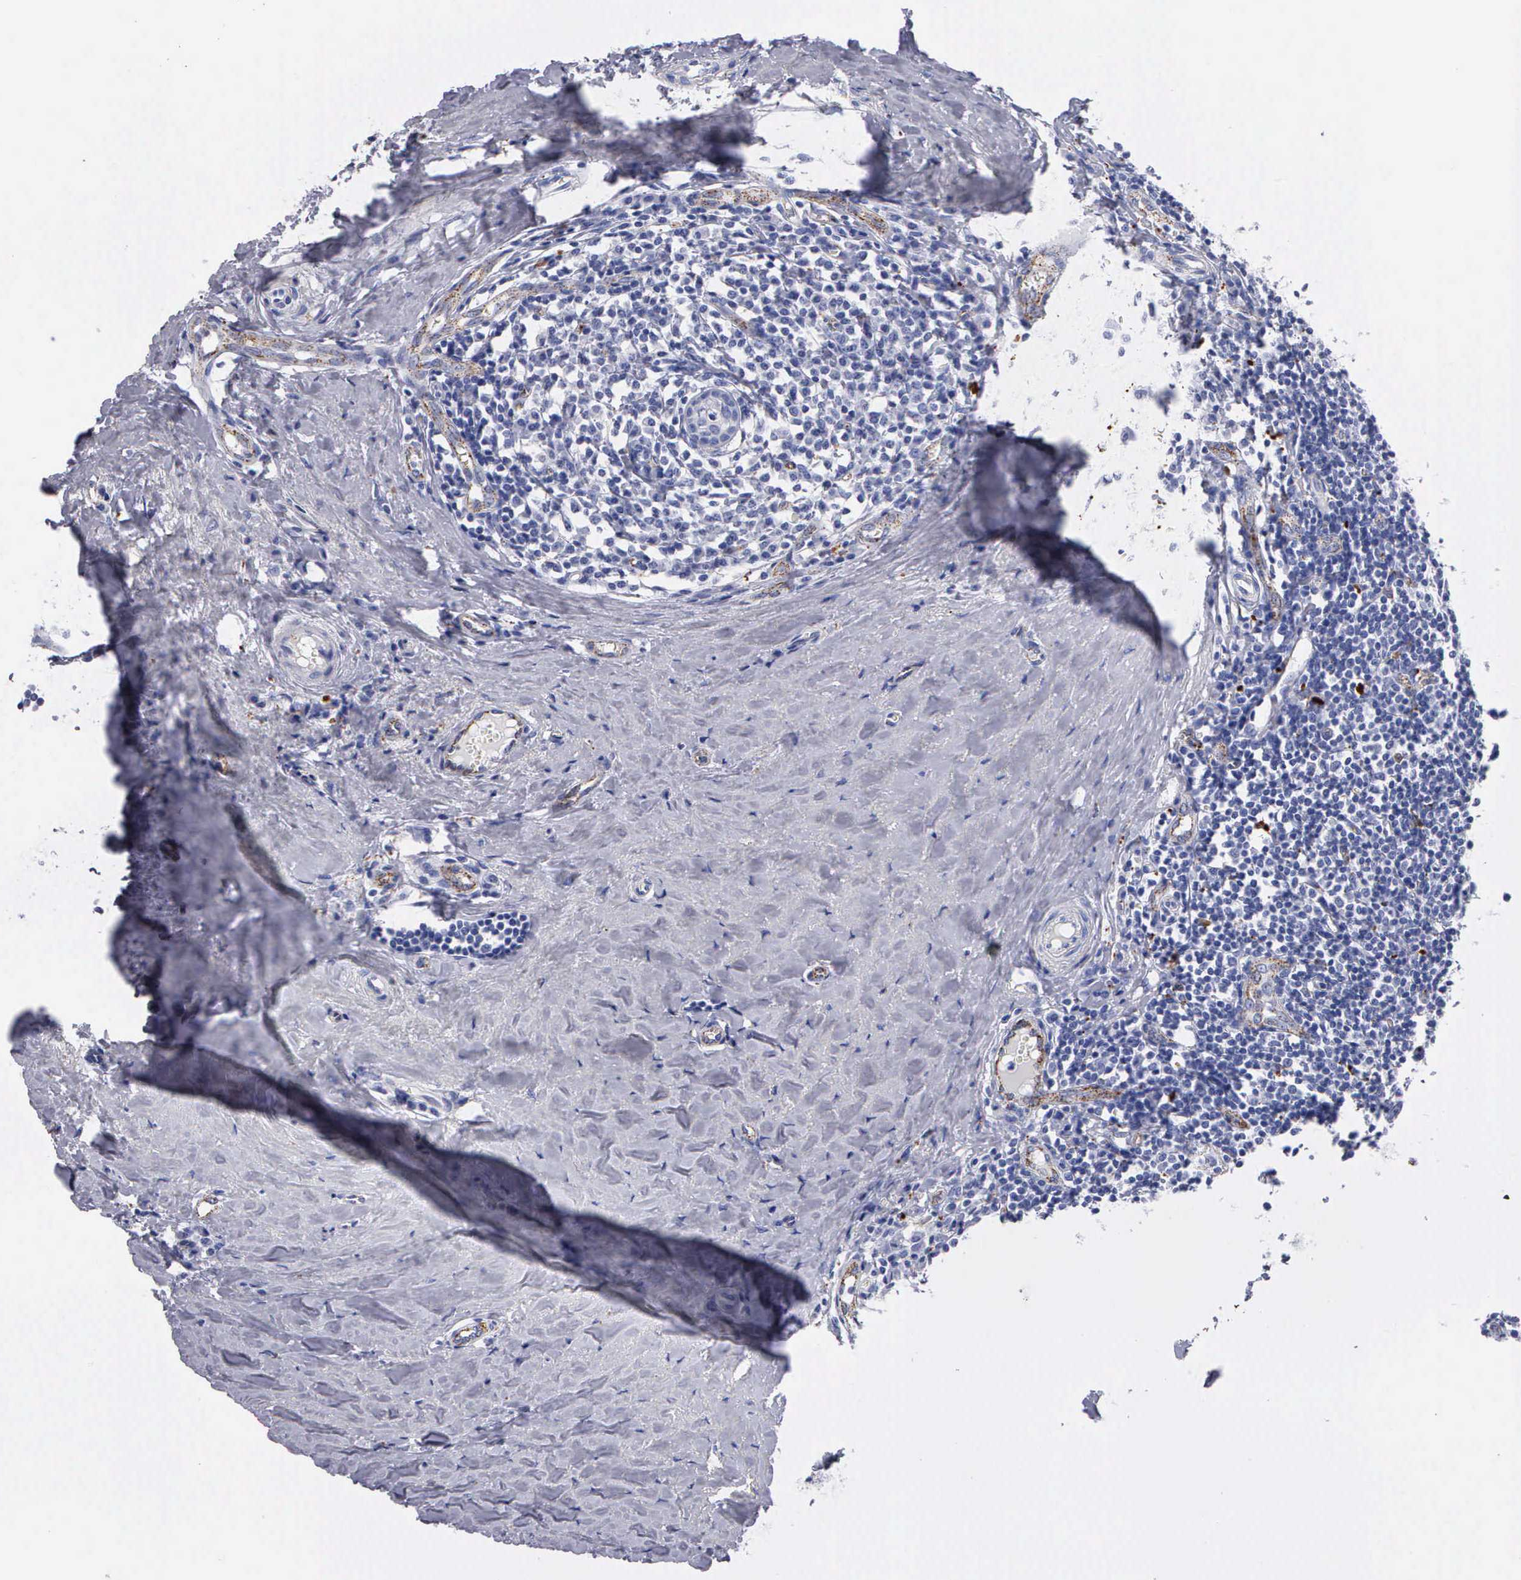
{"staining": {"intensity": "negative", "quantity": "none", "location": "none"}, "tissue": "tonsil", "cell_type": "Germinal center cells", "image_type": "normal", "snomed": [{"axis": "morphology", "description": "Normal tissue, NOS"}, {"axis": "topography", "description": "Tonsil"}], "caption": "The micrograph displays no significant expression in germinal center cells of tonsil. (Stains: DAB immunohistochemistry with hematoxylin counter stain, Microscopy: brightfield microscopy at high magnification).", "gene": "CTSL", "patient": {"sex": "female", "age": 41}}